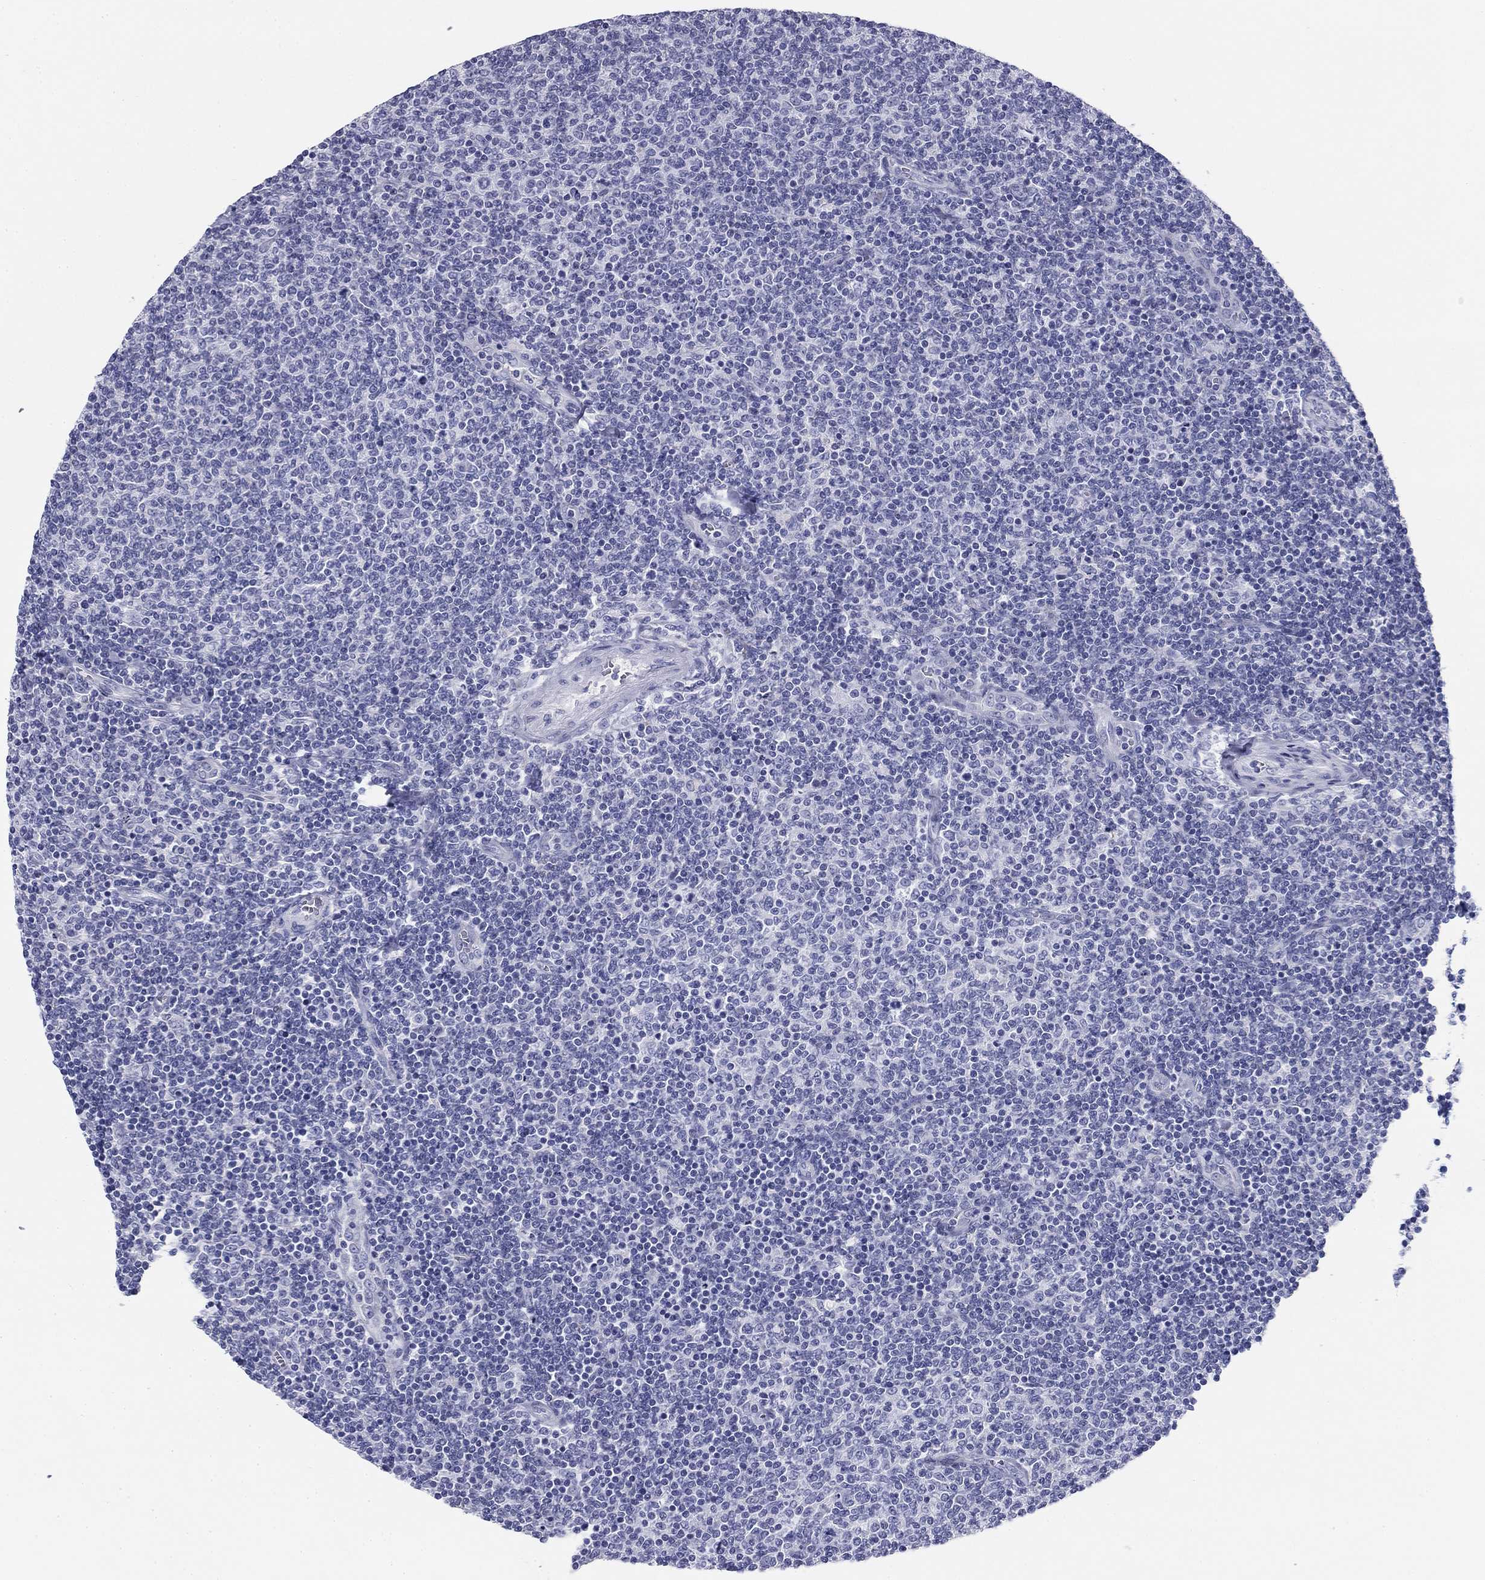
{"staining": {"intensity": "negative", "quantity": "none", "location": "none"}, "tissue": "lymphoma", "cell_type": "Tumor cells", "image_type": "cancer", "snomed": [{"axis": "morphology", "description": "Malignant lymphoma, non-Hodgkin's type, Low grade"}, {"axis": "topography", "description": "Lymph node"}], "caption": "Immunohistochemical staining of lymphoma reveals no significant staining in tumor cells.", "gene": "ZP2", "patient": {"sex": "male", "age": 52}}